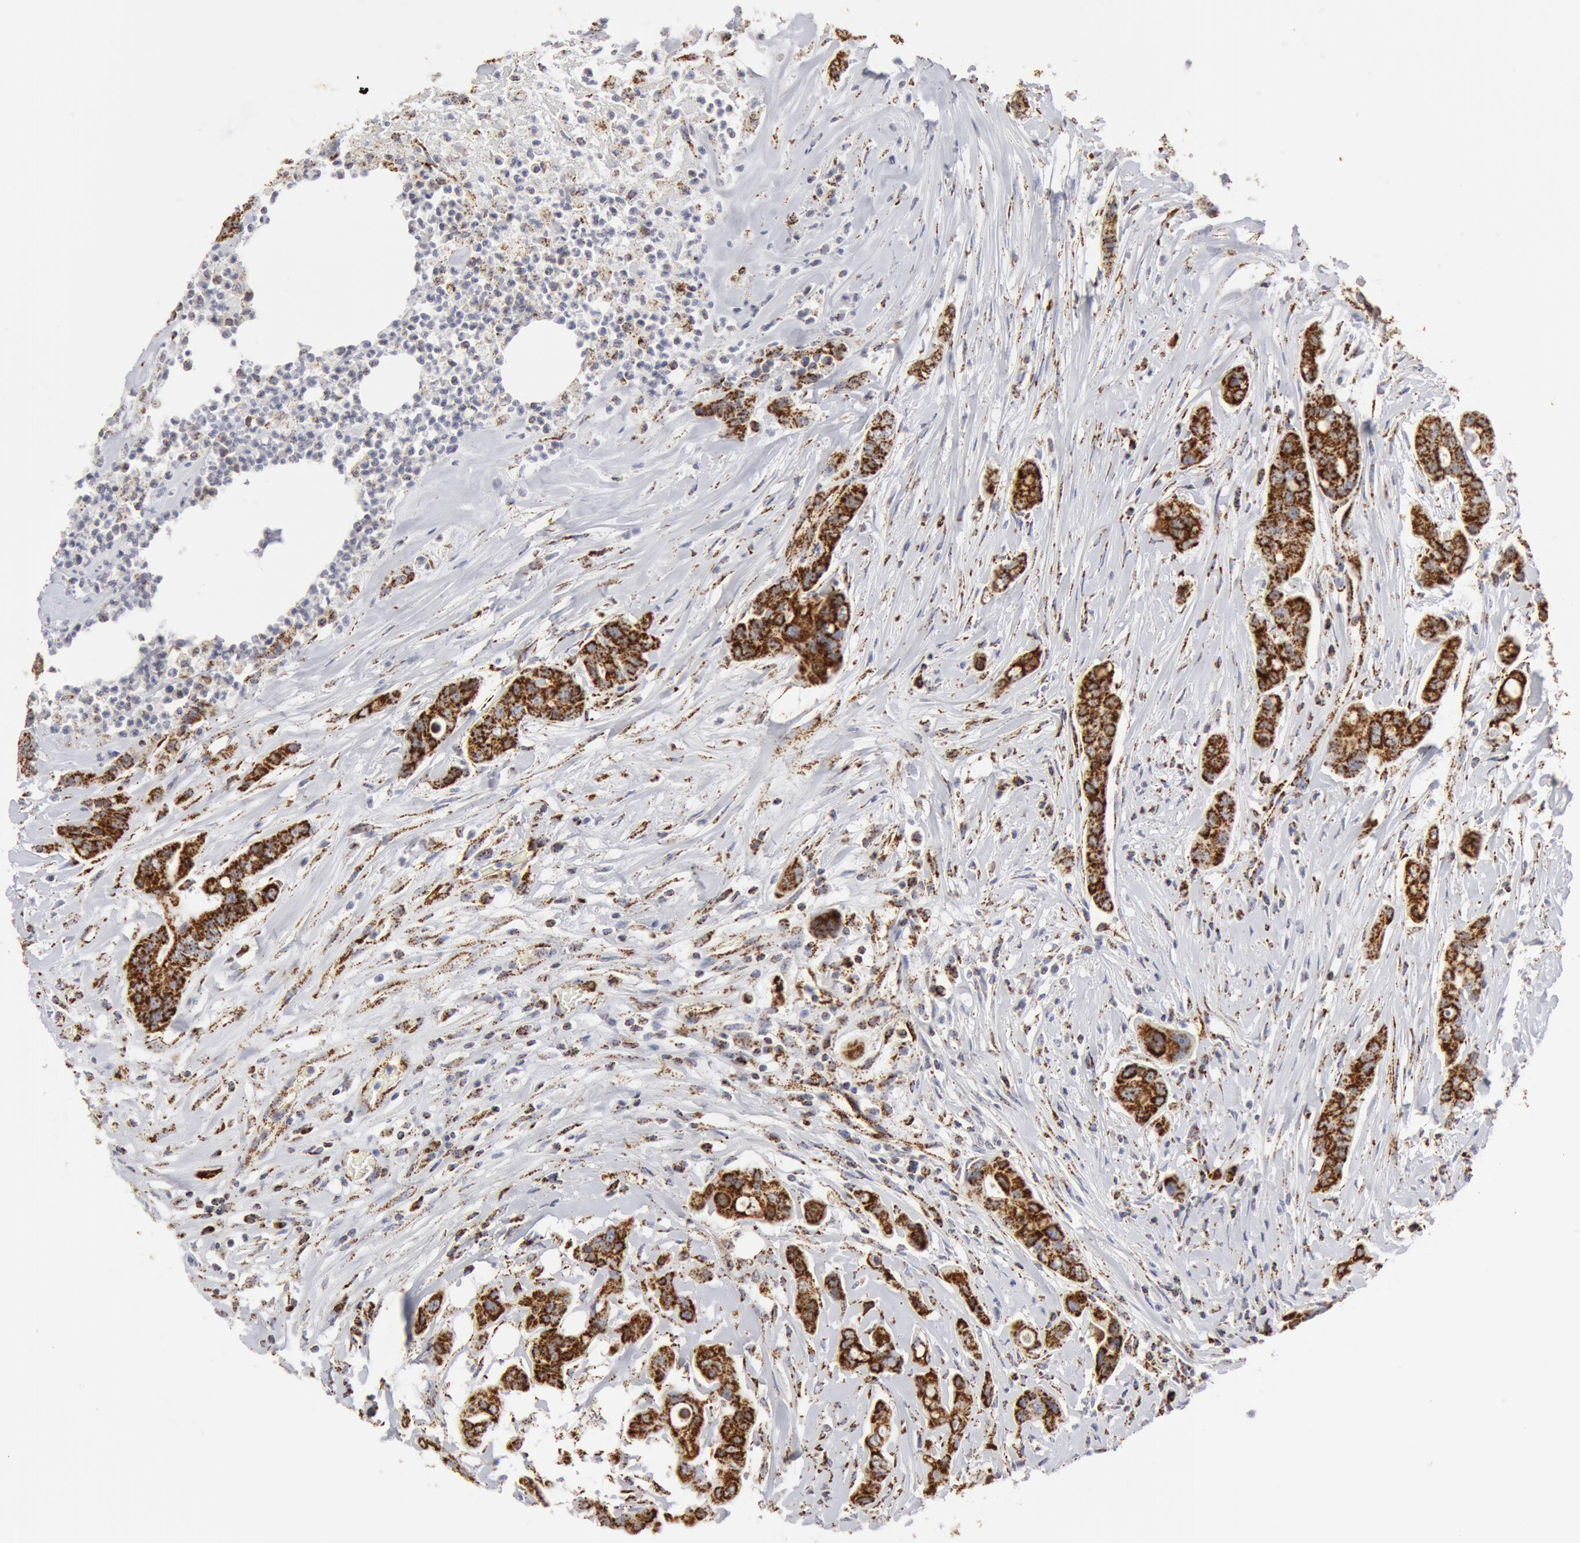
{"staining": {"intensity": "strong", "quantity": ">75%", "location": "cytoplasmic/membranous"}, "tissue": "colorectal cancer", "cell_type": "Tumor cells", "image_type": "cancer", "snomed": [{"axis": "morphology", "description": "Adenocarcinoma, NOS"}, {"axis": "topography", "description": "Colon"}], "caption": "A micrograph showing strong cytoplasmic/membranous expression in approximately >75% of tumor cells in adenocarcinoma (colorectal), as visualized by brown immunohistochemical staining.", "gene": "ATP5F1B", "patient": {"sex": "female", "age": 70}}